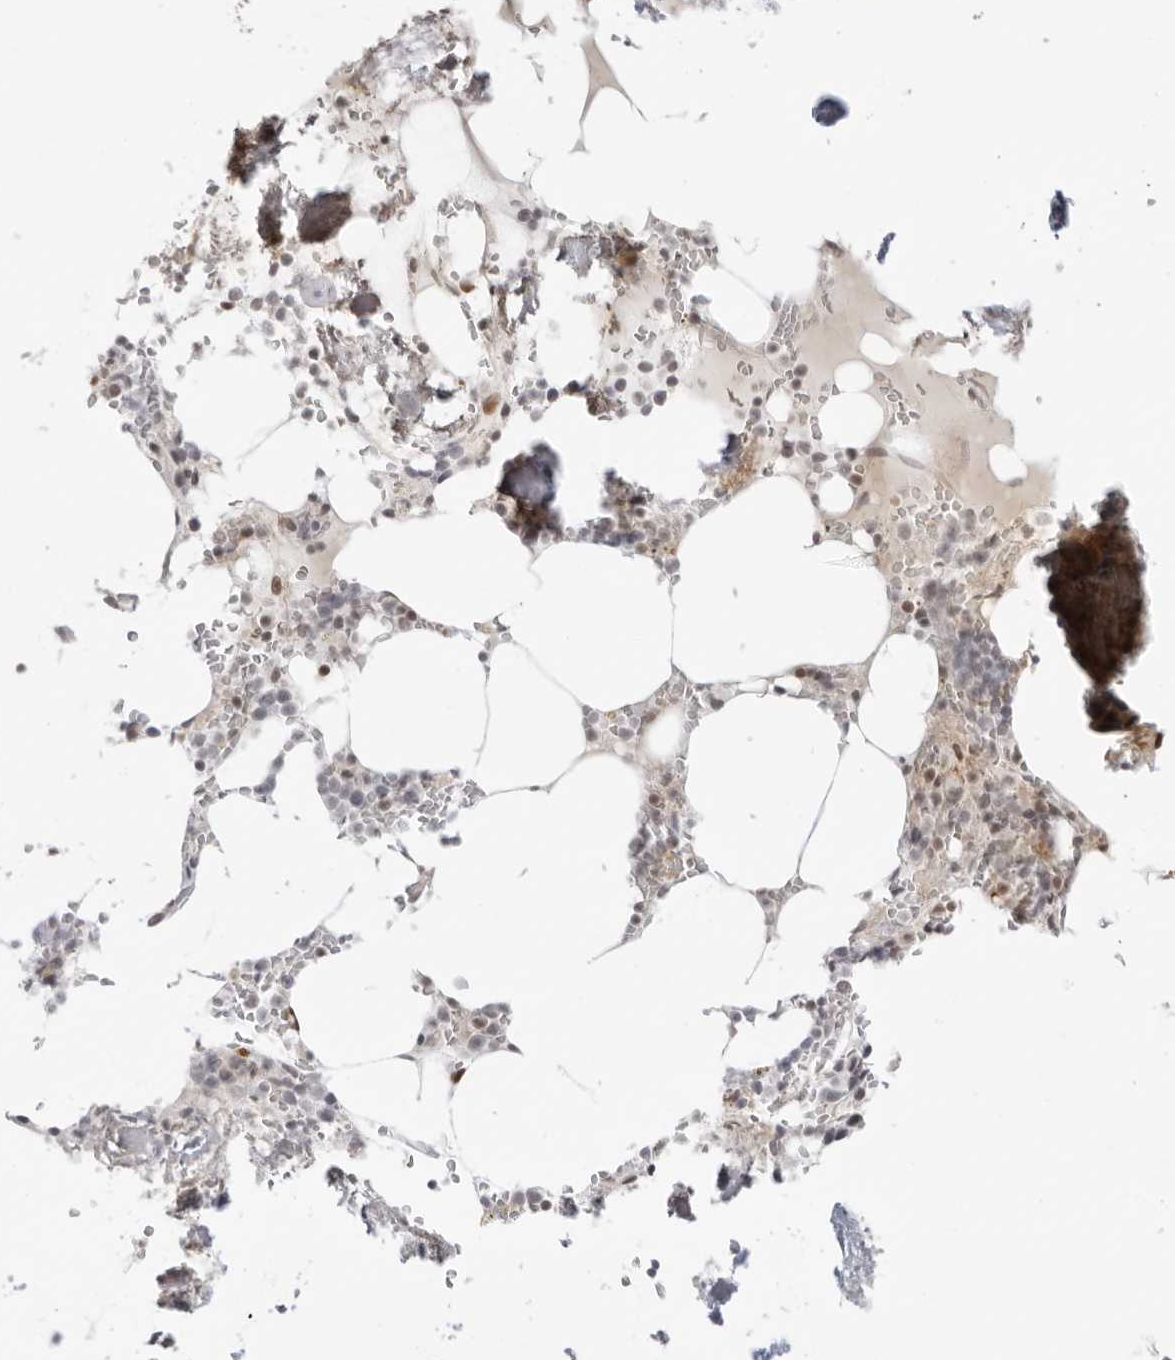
{"staining": {"intensity": "weak", "quantity": "25%-75%", "location": "nuclear"}, "tissue": "bone marrow", "cell_type": "Hematopoietic cells", "image_type": "normal", "snomed": [{"axis": "morphology", "description": "Normal tissue, NOS"}, {"axis": "topography", "description": "Bone marrow"}], "caption": "Bone marrow was stained to show a protein in brown. There is low levels of weak nuclear positivity in about 25%-75% of hematopoietic cells. The protein of interest is shown in brown color, while the nuclei are stained blue.", "gene": "RNF146", "patient": {"sex": "male", "age": 70}}